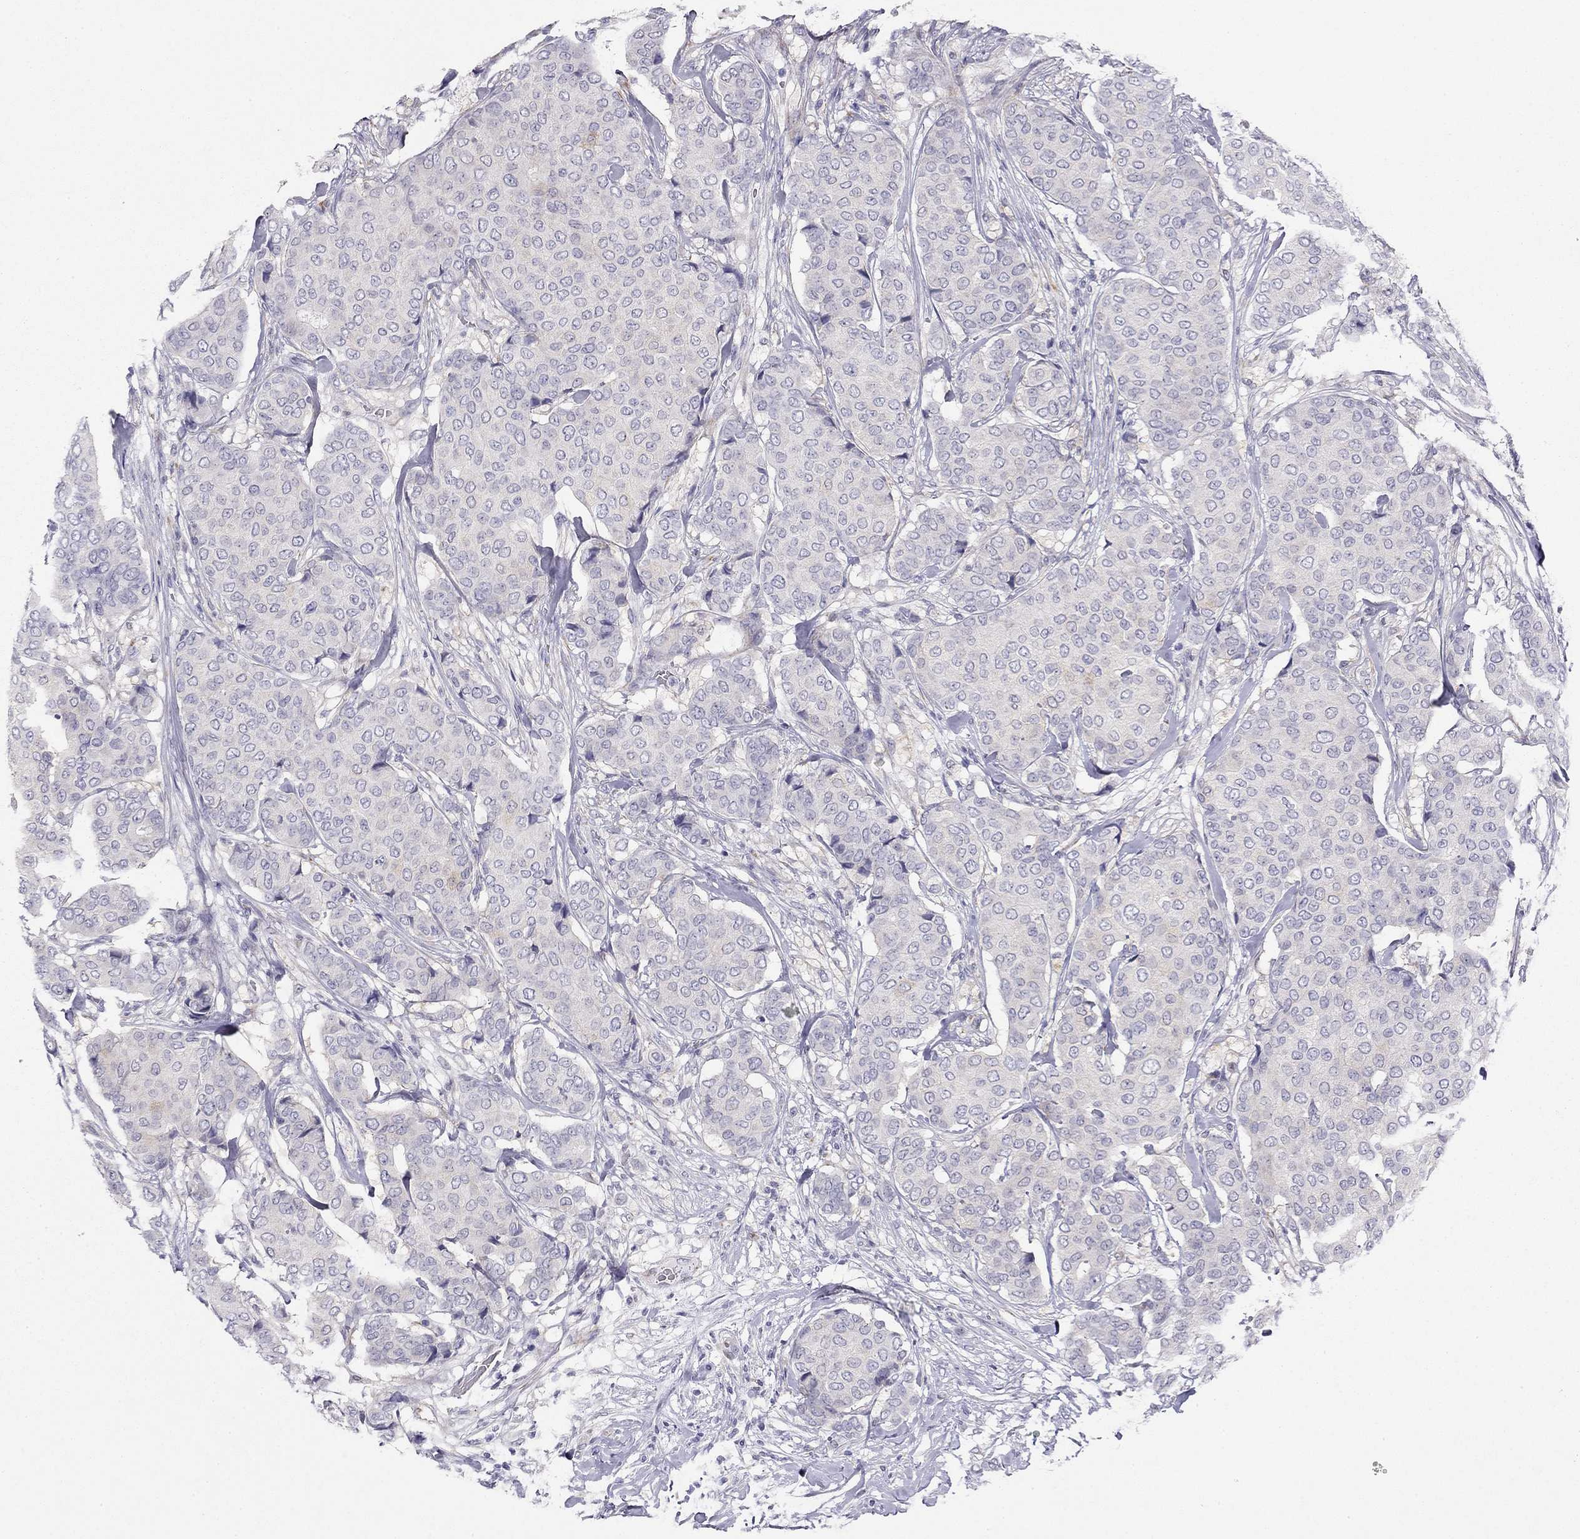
{"staining": {"intensity": "negative", "quantity": "none", "location": "none"}, "tissue": "breast cancer", "cell_type": "Tumor cells", "image_type": "cancer", "snomed": [{"axis": "morphology", "description": "Duct carcinoma"}, {"axis": "topography", "description": "Breast"}], "caption": "Immunohistochemistry (IHC) photomicrograph of neoplastic tissue: breast infiltrating ductal carcinoma stained with DAB (3,3'-diaminobenzidine) exhibits no significant protein expression in tumor cells.", "gene": "RTL1", "patient": {"sex": "female", "age": 75}}